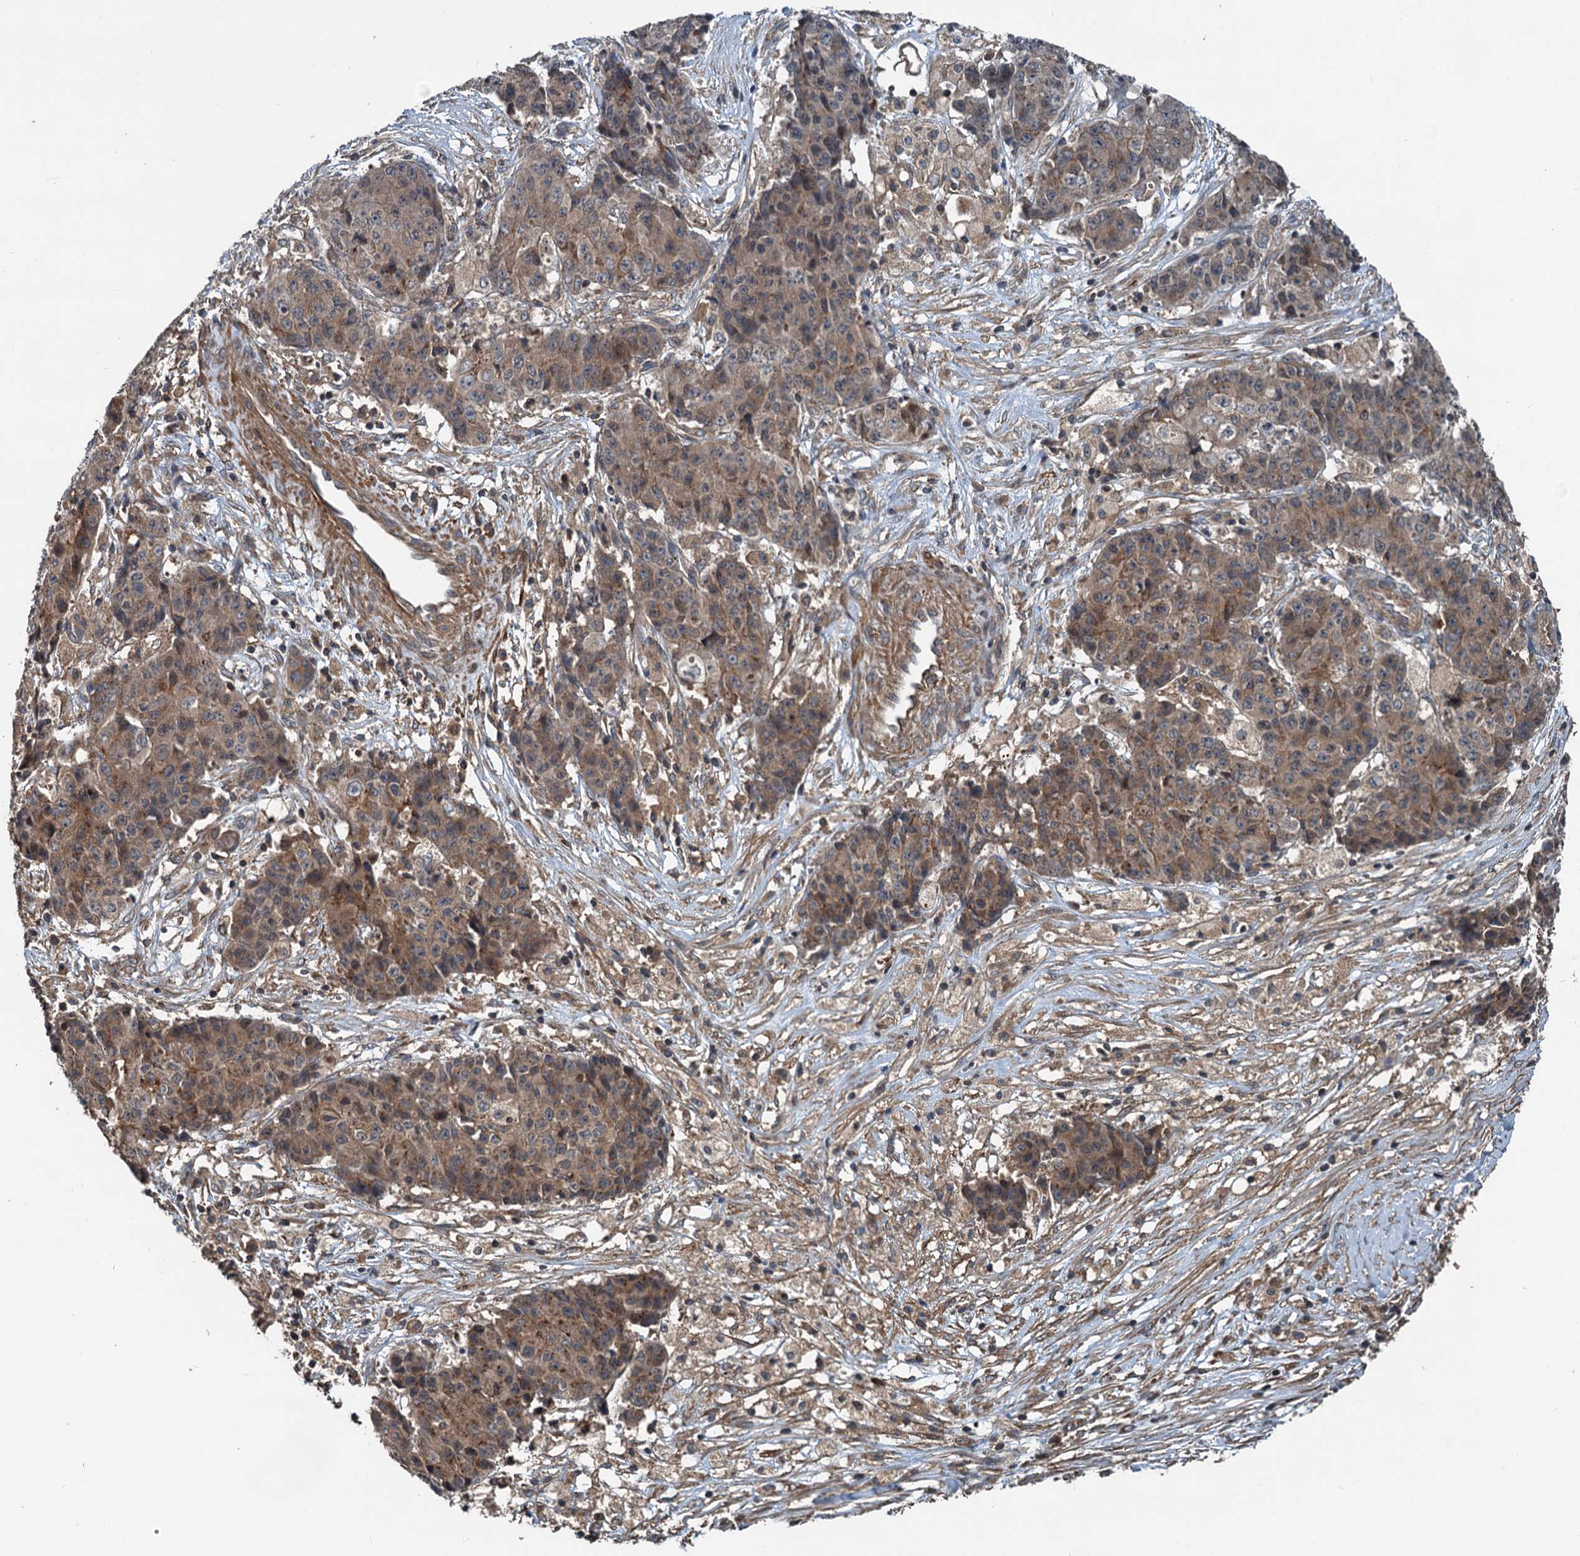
{"staining": {"intensity": "moderate", "quantity": "25%-75%", "location": "cytoplasmic/membranous"}, "tissue": "ovarian cancer", "cell_type": "Tumor cells", "image_type": "cancer", "snomed": [{"axis": "morphology", "description": "Carcinoma, endometroid"}, {"axis": "topography", "description": "Ovary"}], "caption": "Immunohistochemistry (IHC) micrograph of neoplastic tissue: human endometroid carcinoma (ovarian) stained using immunohistochemistry (IHC) demonstrates medium levels of moderate protein expression localized specifically in the cytoplasmic/membranous of tumor cells, appearing as a cytoplasmic/membranous brown color.", "gene": "TEDC1", "patient": {"sex": "female", "age": 42}}